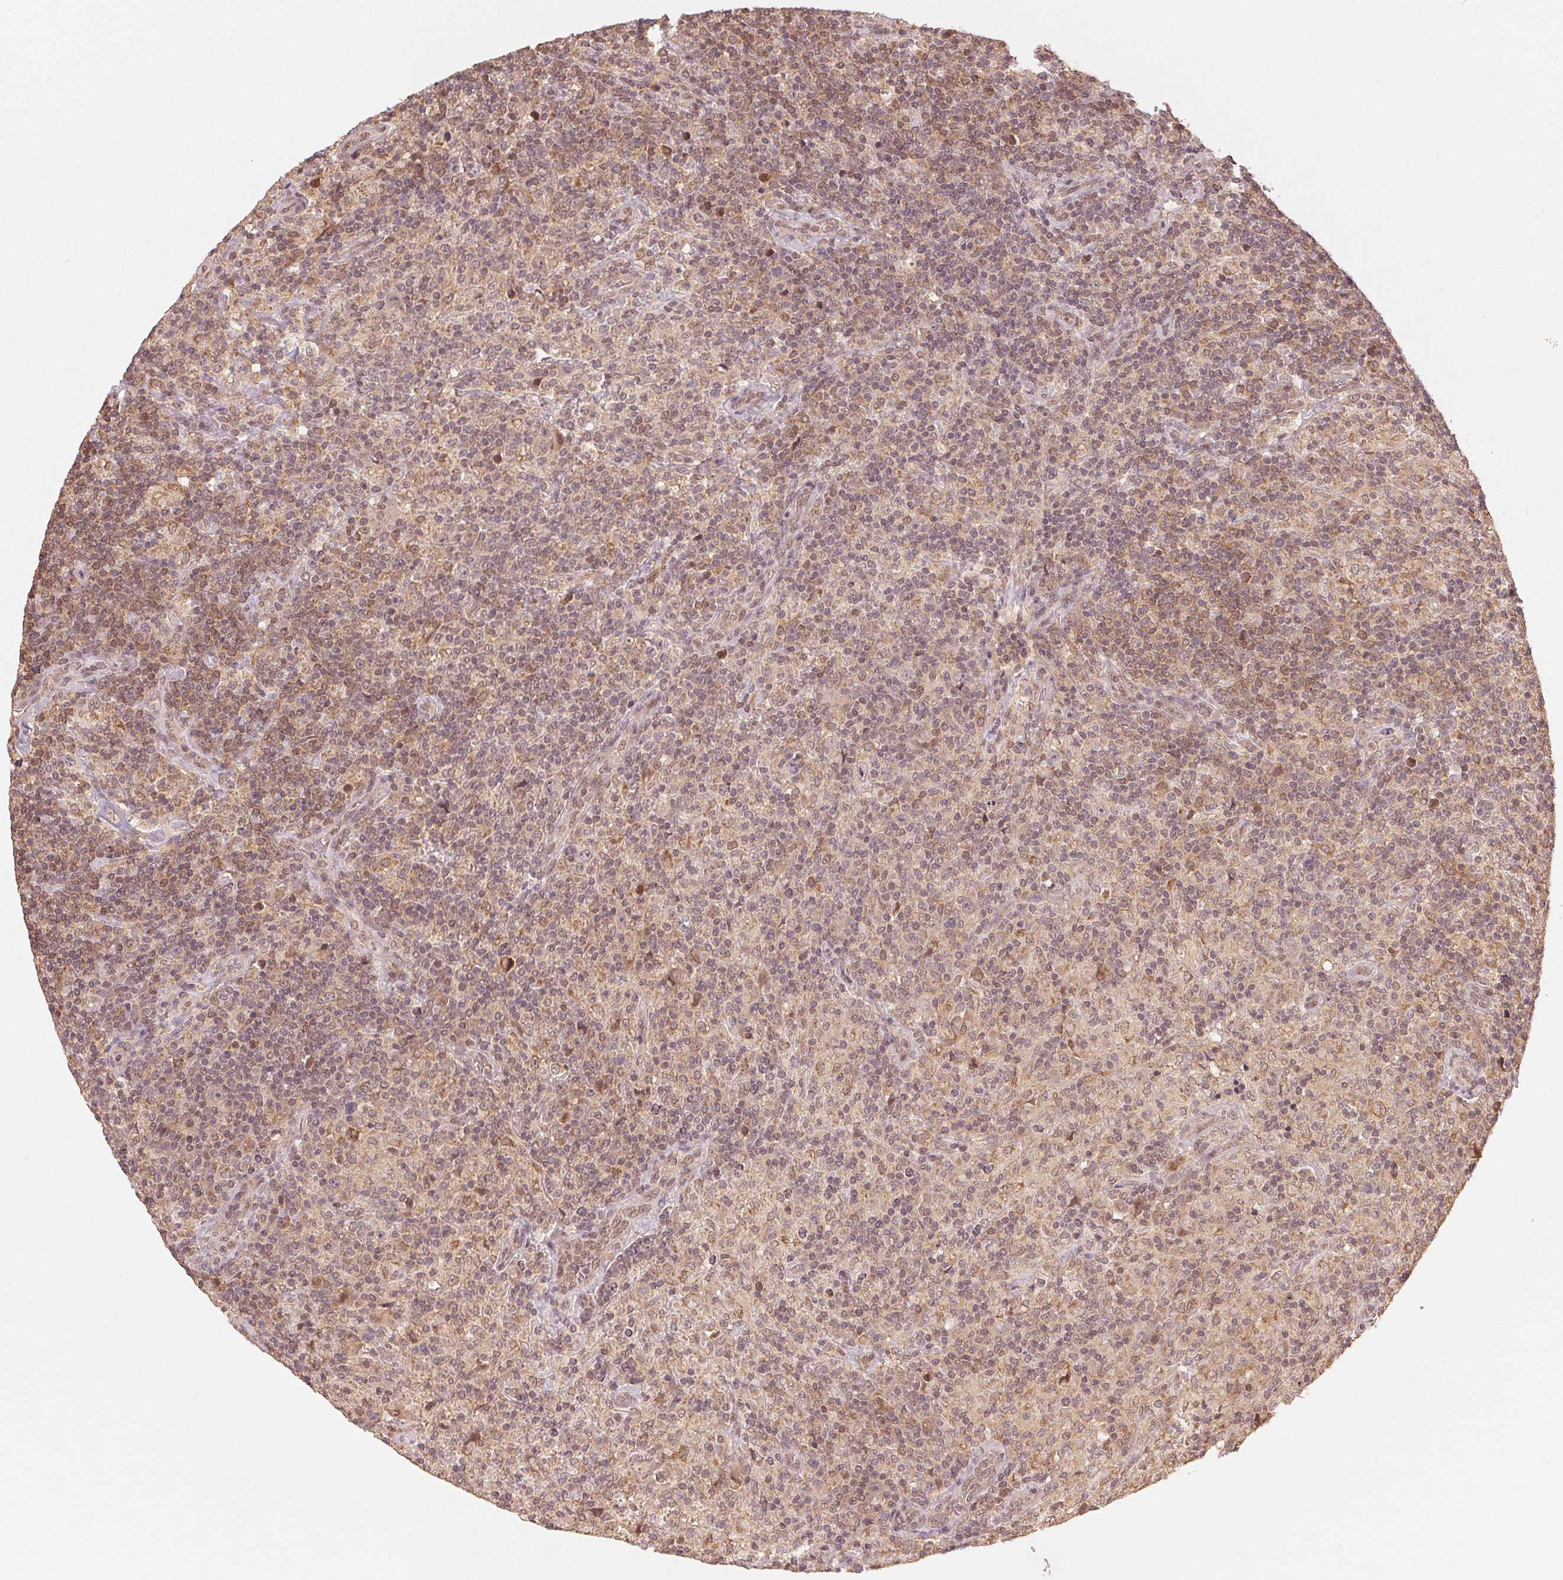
{"staining": {"intensity": "weak", "quantity": "25%-75%", "location": "cytoplasmic/membranous"}, "tissue": "lymphoma", "cell_type": "Tumor cells", "image_type": "cancer", "snomed": [{"axis": "morphology", "description": "Hodgkin's disease, NOS"}, {"axis": "topography", "description": "Lymph node"}], "caption": "Protein positivity by IHC shows weak cytoplasmic/membranous expression in about 25%-75% of tumor cells in Hodgkin's disease. (Stains: DAB in brown, nuclei in blue, Microscopy: brightfield microscopy at high magnification).", "gene": "C2orf73", "patient": {"sex": "male", "age": 70}}